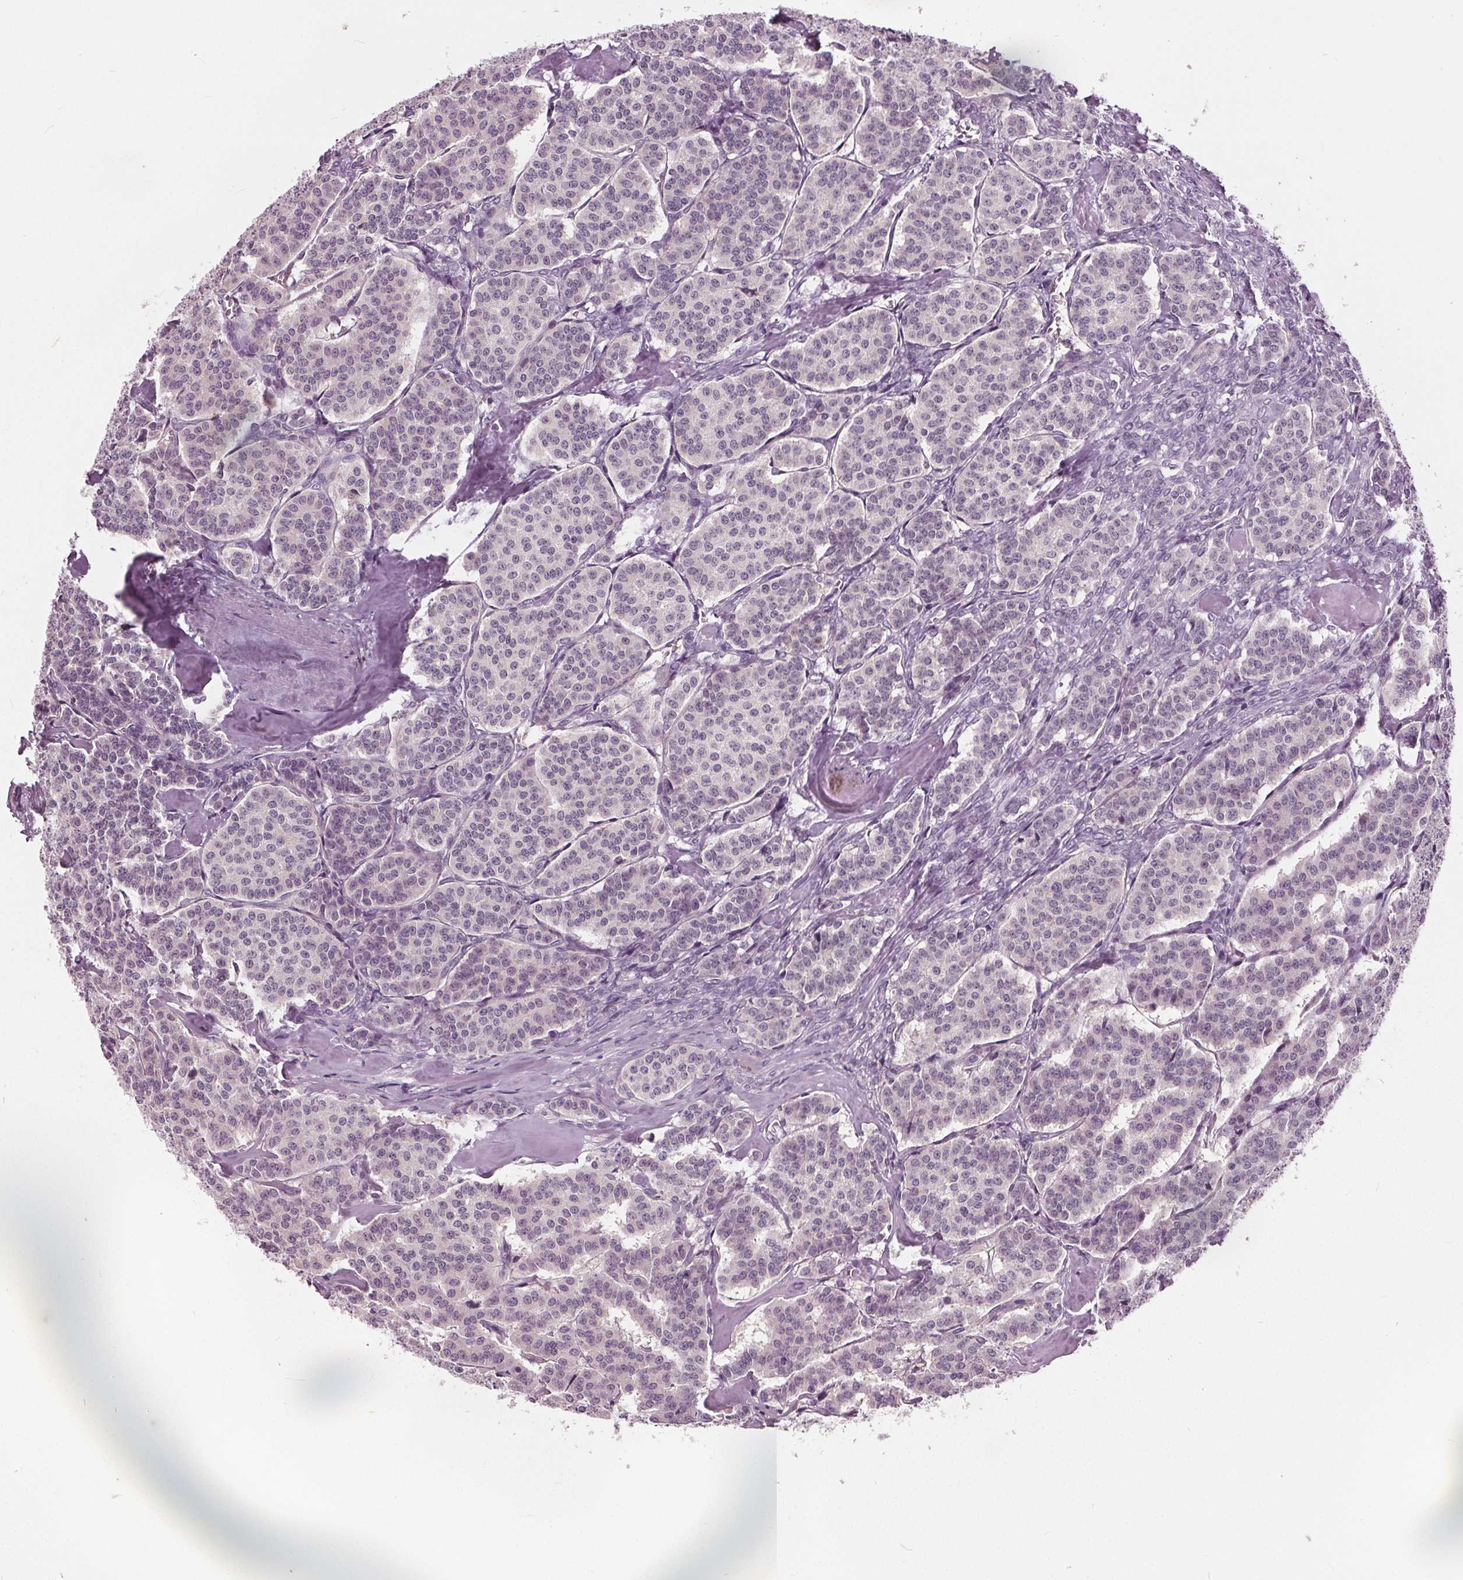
{"staining": {"intensity": "negative", "quantity": "none", "location": "none"}, "tissue": "carcinoid", "cell_type": "Tumor cells", "image_type": "cancer", "snomed": [{"axis": "morphology", "description": "Carcinoid, malignant, NOS"}, {"axis": "topography", "description": "Lung"}], "caption": "Protein analysis of carcinoid (malignant) exhibits no significant expression in tumor cells. The staining is performed using DAB (3,3'-diaminobenzidine) brown chromogen with nuclei counter-stained in using hematoxylin.", "gene": "TKFC", "patient": {"sex": "female", "age": 46}}